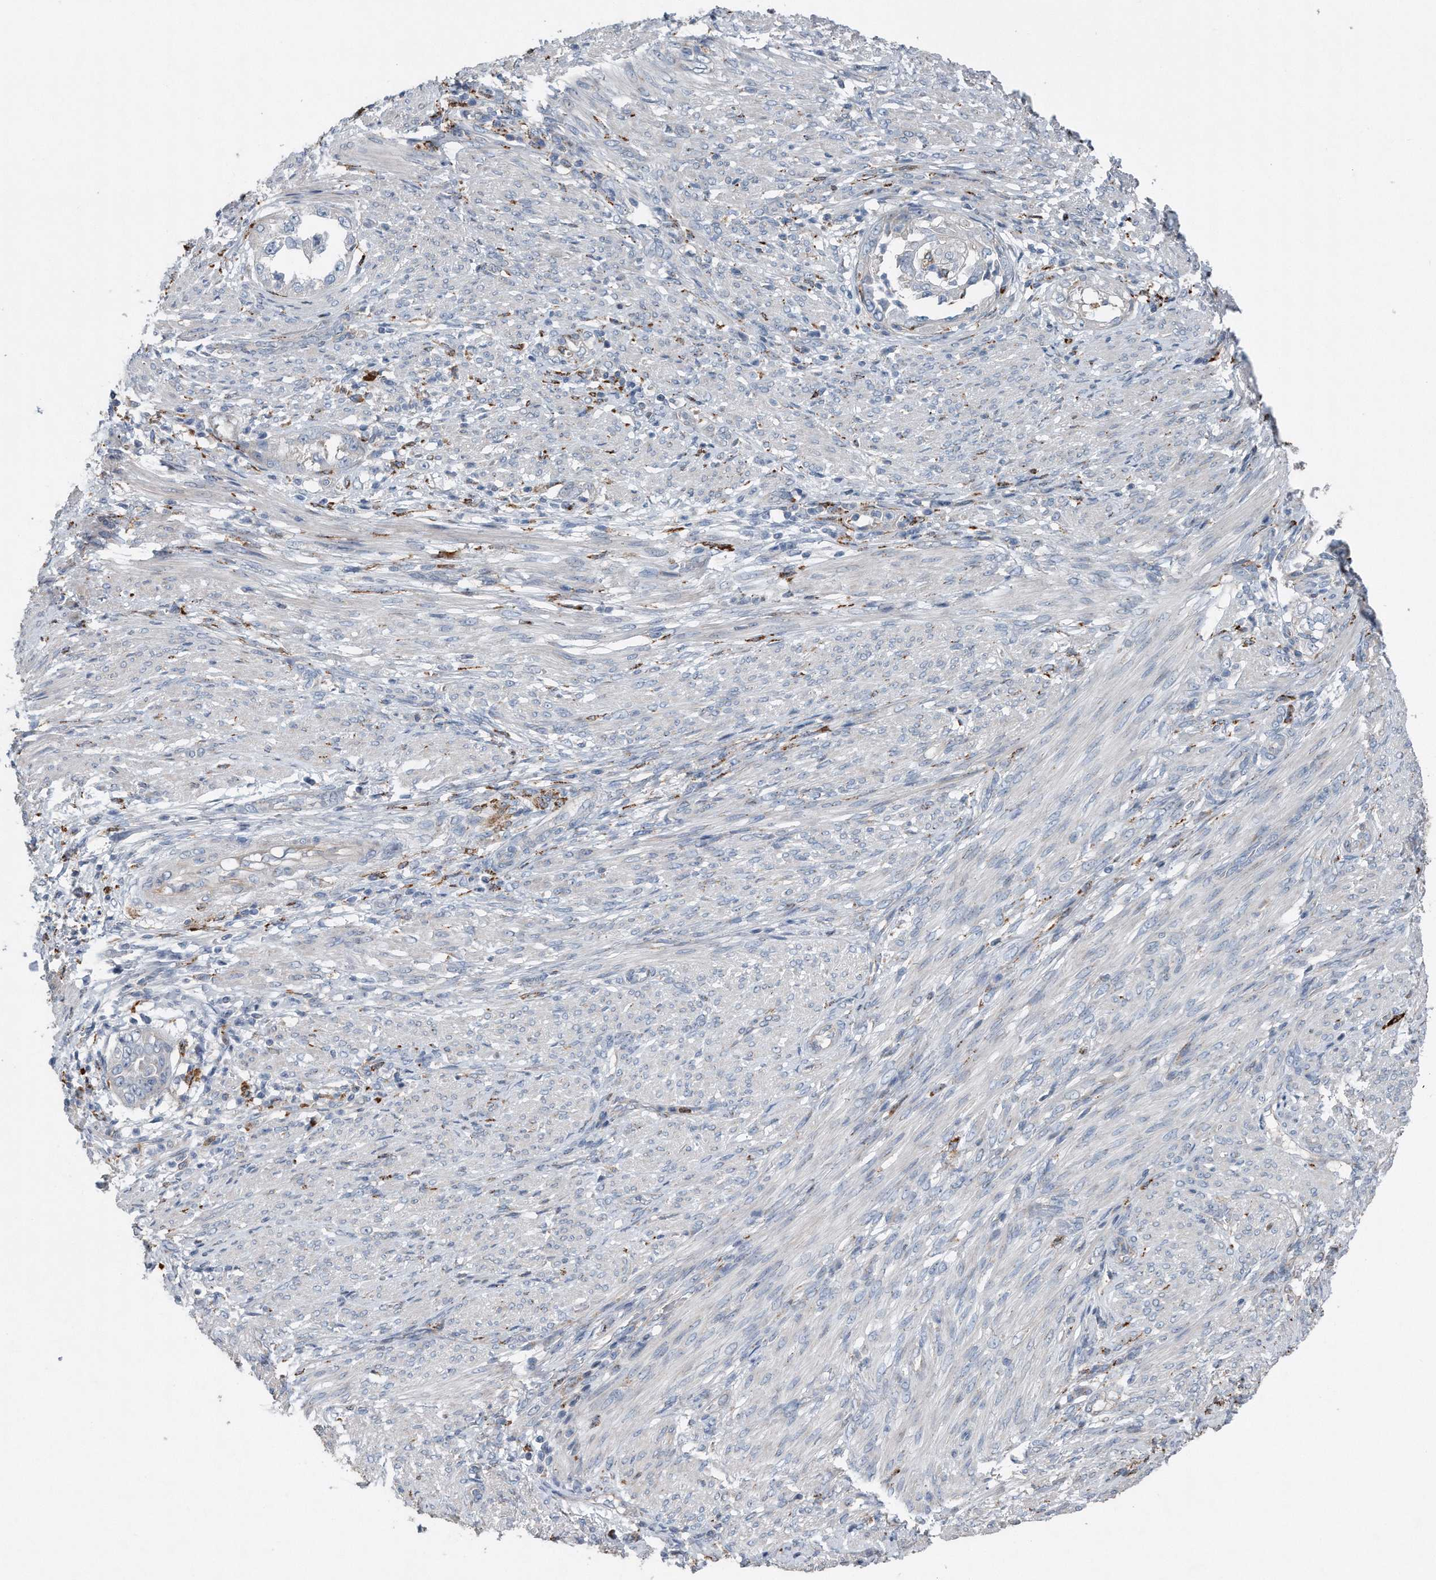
{"staining": {"intensity": "negative", "quantity": "none", "location": "none"}, "tissue": "endometrial cancer", "cell_type": "Tumor cells", "image_type": "cancer", "snomed": [{"axis": "morphology", "description": "Adenocarcinoma, NOS"}, {"axis": "topography", "description": "Endometrium"}], "caption": "An immunohistochemistry image of endometrial adenocarcinoma is shown. There is no staining in tumor cells of endometrial adenocarcinoma.", "gene": "ZNF772", "patient": {"sex": "female", "age": 85}}